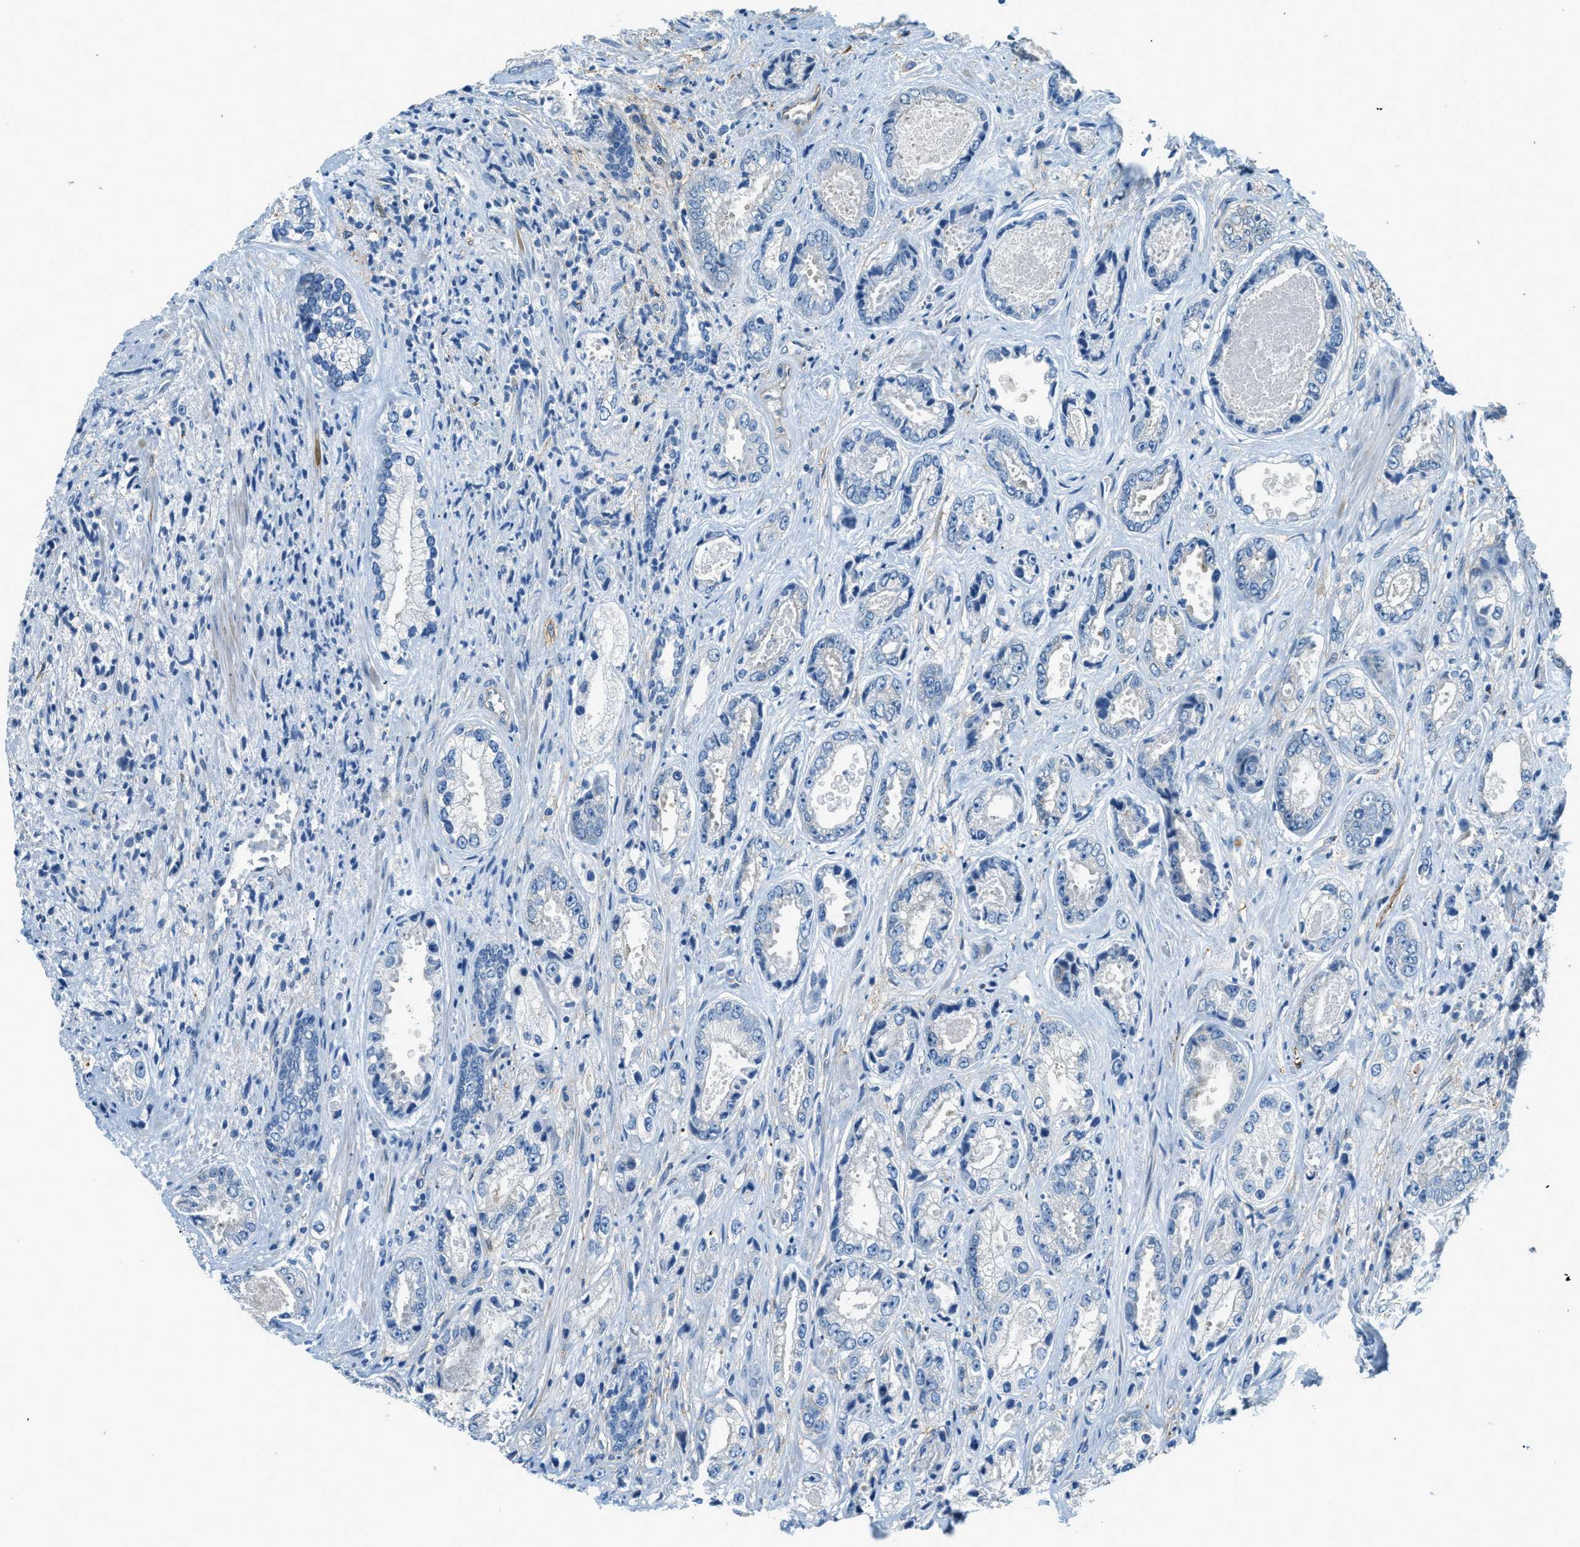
{"staining": {"intensity": "negative", "quantity": "none", "location": "none"}, "tissue": "prostate cancer", "cell_type": "Tumor cells", "image_type": "cancer", "snomed": [{"axis": "morphology", "description": "Adenocarcinoma, High grade"}, {"axis": "topography", "description": "Prostate"}], "caption": "An immunohistochemistry (IHC) histopathology image of prostate cancer is shown. There is no staining in tumor cells of prostate cancer. (DAB immunohistochemistry visualized using brightfield microscopy, high magnification).", "gene": "ZNF367", "patient": {"sex": "male", "age": 61}}